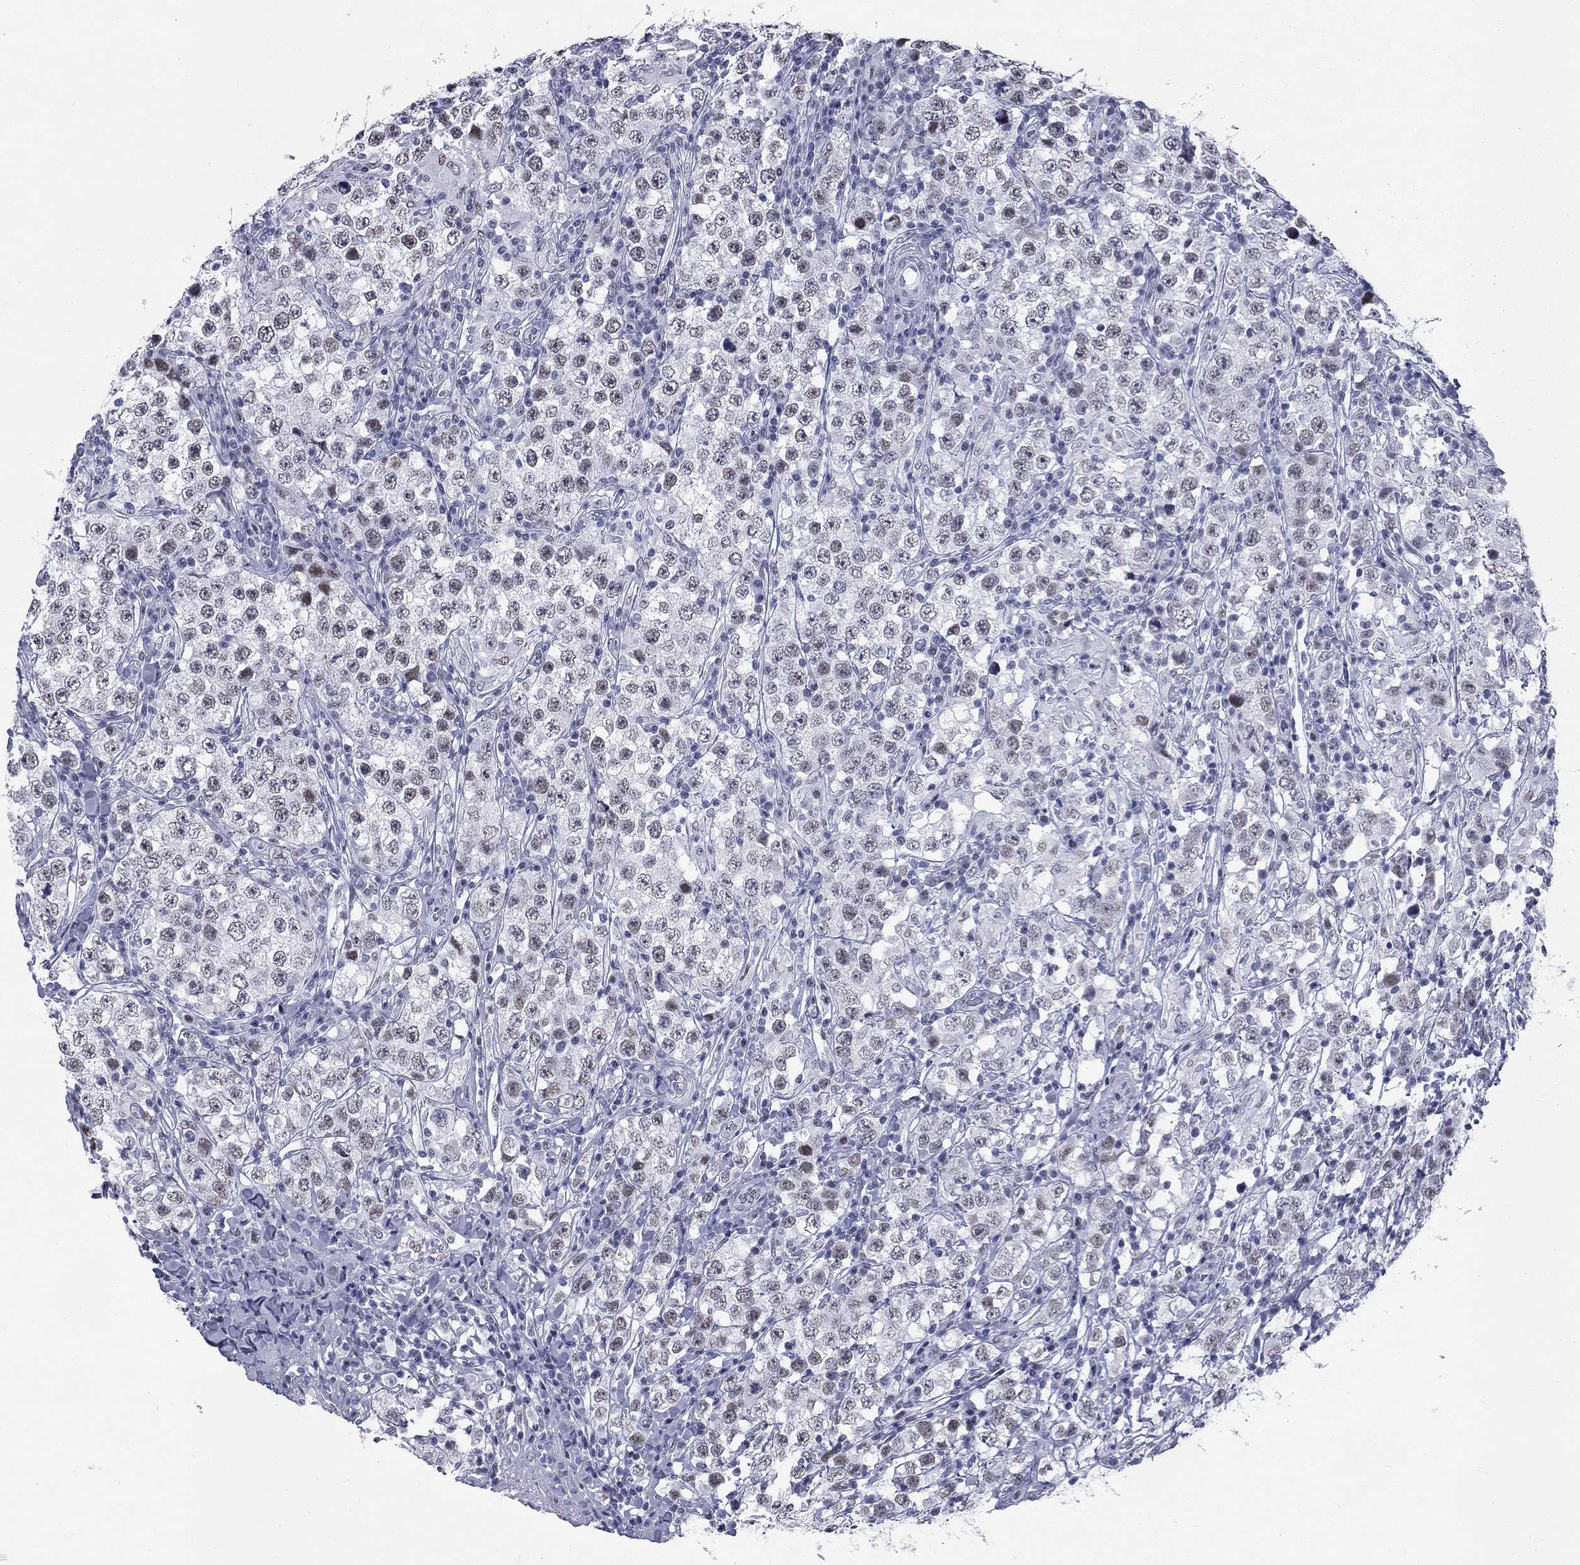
{"staining": {"intensity": "weak", "quantity": "25%-75%", "location": "nuclear"}, "tissue": "testis cancer", "cell_type": "Tumor cells", "image_type": "cancer", "snomed": [{"axis": "morphology", "description": "Seminoma, NOS"}, {"axis": "morphology", "description": "Carcinoma, Embryonal, NOS"}, {"axis": "topography", "description": "Testis"}], "caption": "Brown immunohistochemical staining in human testis cancer (embryonal carcinoma) demonstrates weak nuclear positivity in approximately 25%-75% of tumor cells.", "gene": "ASF1B", "patient": {"sex": "male", "age": 41}}